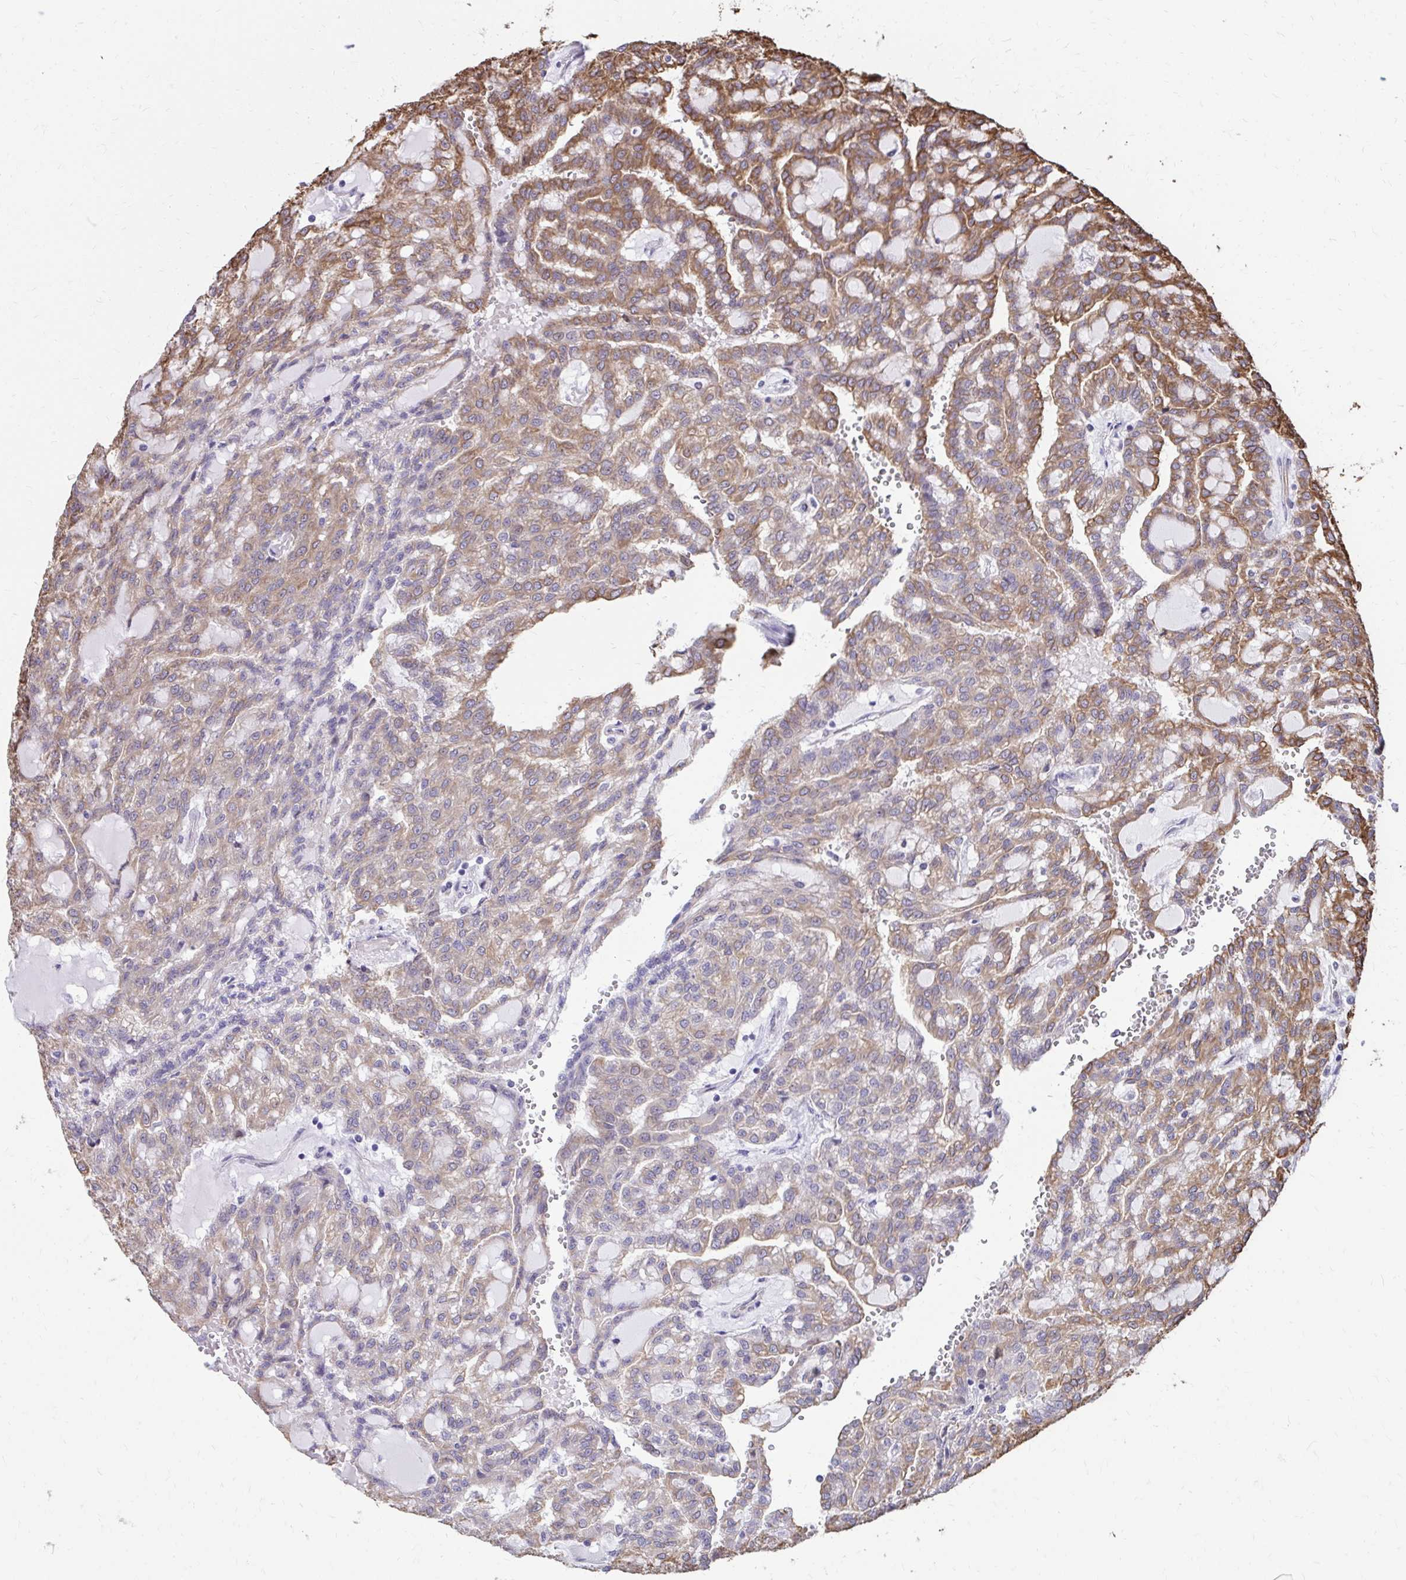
{"staining": {"intensity": "moderate", "quantity": "25%-75%", "location": "cytoplasmic/membranous"}, "tissue": "renal cancer", "cell_type": "Tumor cells", "image_type": "cancer", "snomed": [{"axis": "morphology", "description": "Adenocarcinoma, NOS"}, {"axis": "topography", "description": "Kidney"}], "caption": "Renal cancer (adenocarcinoma) stained with IHC reveals moderate cytoplasmic/membranous positivity in approximately 25%-75% of tumor cells. (DAB IHC with brightfield microscopy, high magnification).", "gene": "ANKRD30B", "patient": {"sex": "male", "age": 63}}